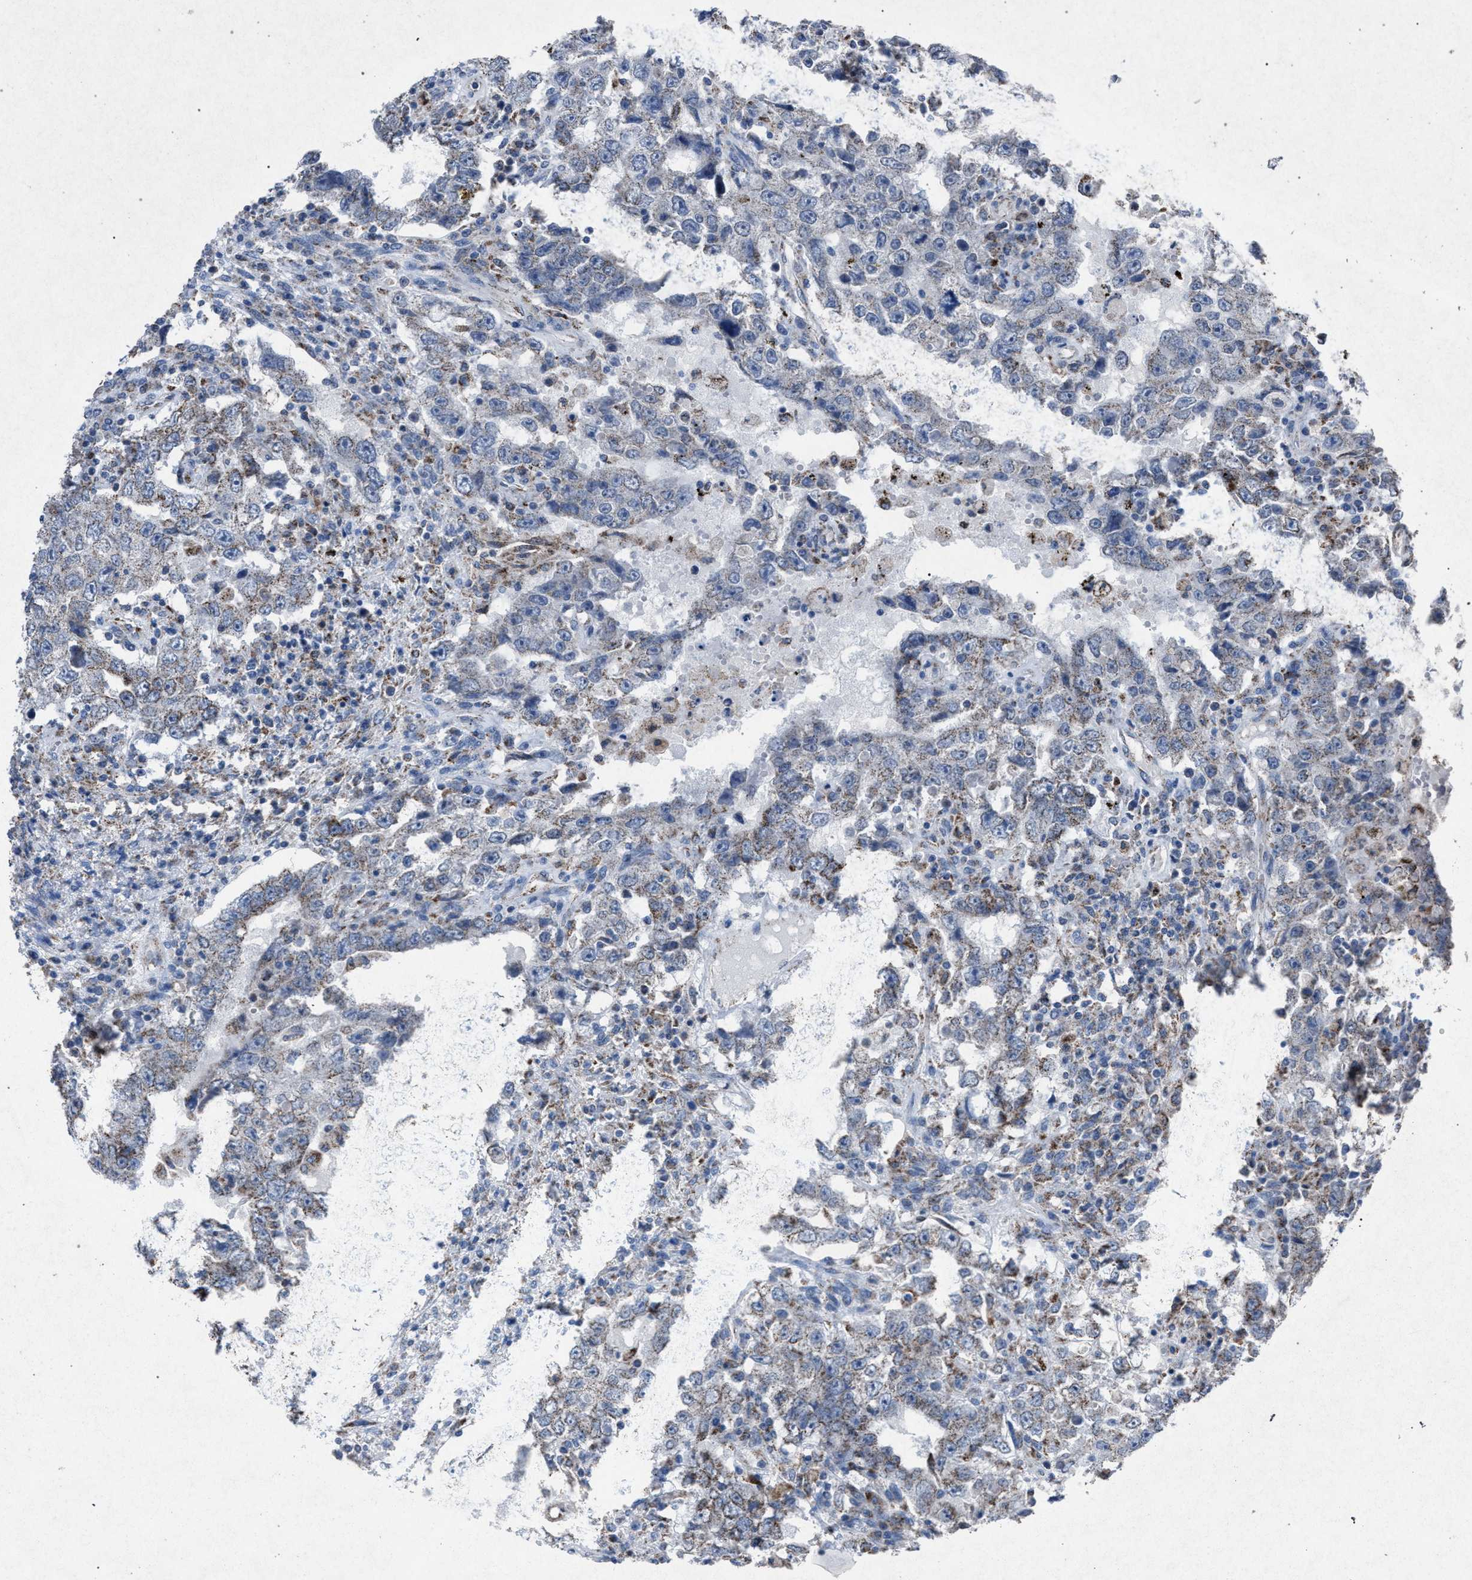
{"staining": {"intensity": "weak", "quantity": "<25%", "location": "cytoplasmic/membranous"}, "tissue": "testis cancer", "cell_type": "Tumor cells", "image_type": "cancer", "snomed": [{"axis": "morphology", "description": "Carcinoma, Embryonal, NOS"}, {"axis": "topography", "description": "Testis"}], "caption": "Tumor cells are negative for brown protein staining in testis cancer.", "gene": "HSD17B4", "patient": {"sex": "male", "age": 26}}